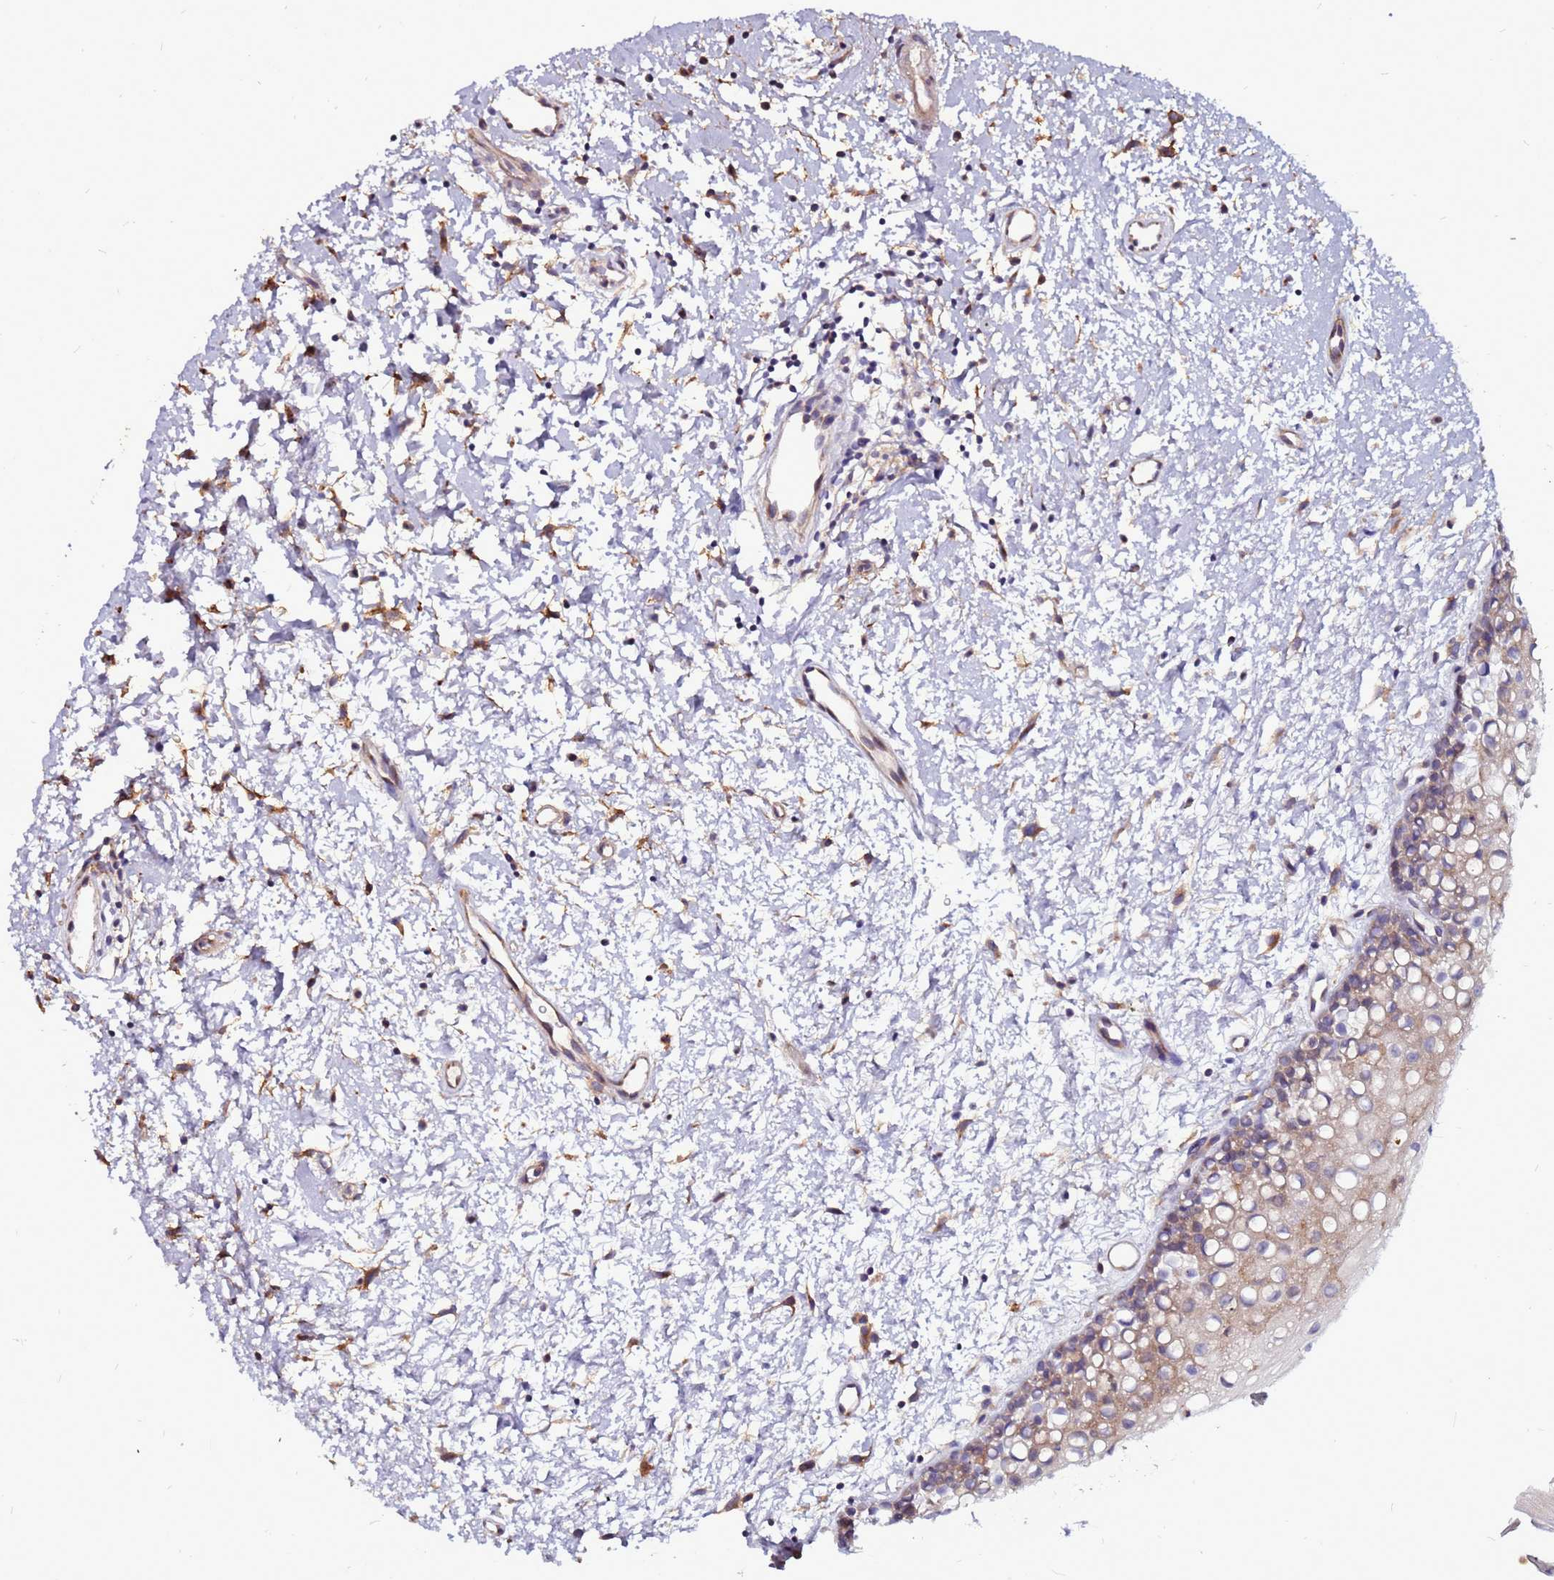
{"staining": {"intensity": "moderate", "quantity": "25%-75%", "location": "cytoplasmic/membranous"}, "tissue": "oral mucosa", "cell_type": "Squamous epithelial cells", "image_type": "normal", "snomed": [{"axis": "morphology", "description": "Normal tissue, NOS"}, {"axis": "topography", "description": "Oral tissue"}], "caption": "This micrograph displays immunohistochemistry staining of benign human oral mucosa, with medium moderate cytoplasmic/membranous expression in approximately 25%-75% of squamous epithelial cells.", "gene": "GPN3", "patient": {"sex": "female", "age": 70}}